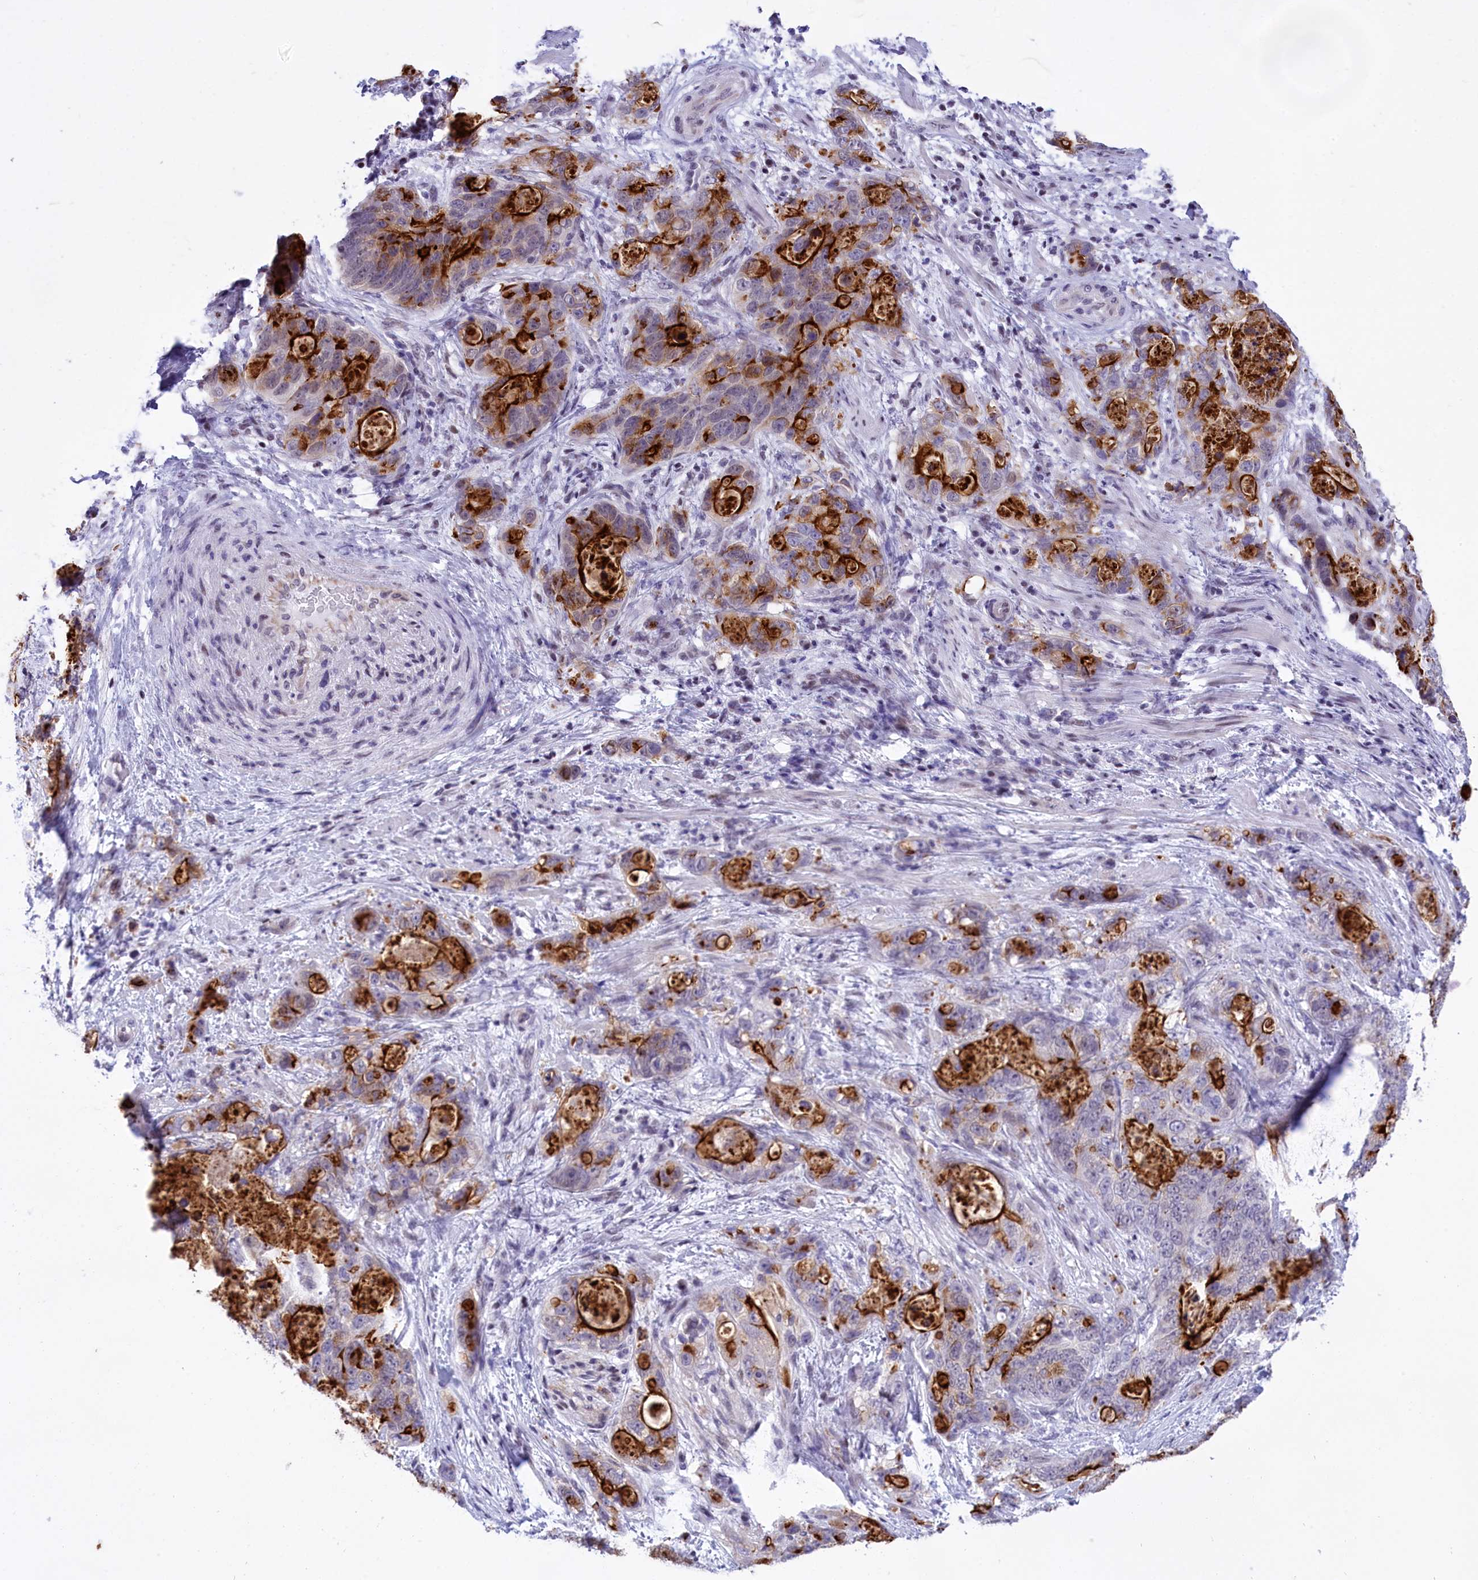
{"staining": {"intensity": "strong", "quantity": "25%-75%", "location": "cytoplasmic/membranous"}, "tissue": "stomach cancer", "cell_type": "Tumor cells", "image_type": "cancer", "snomed": [{"axis": "morphology", "description": "Normal tissue, NOS"}, {"axis": "morphology", "description": "Adenocarcinoma, NOS"}, {"axis": "topography", "description": "Stomach"}], "caption": "Adenocarcinoma (stomach) stained with a brown dye reveals strong cytoplasmic/membranous positive expression in about 25%-75% of tumor cells.", "gene": "SPIRE2", "patient": {"sex": "female", "age": 89}}